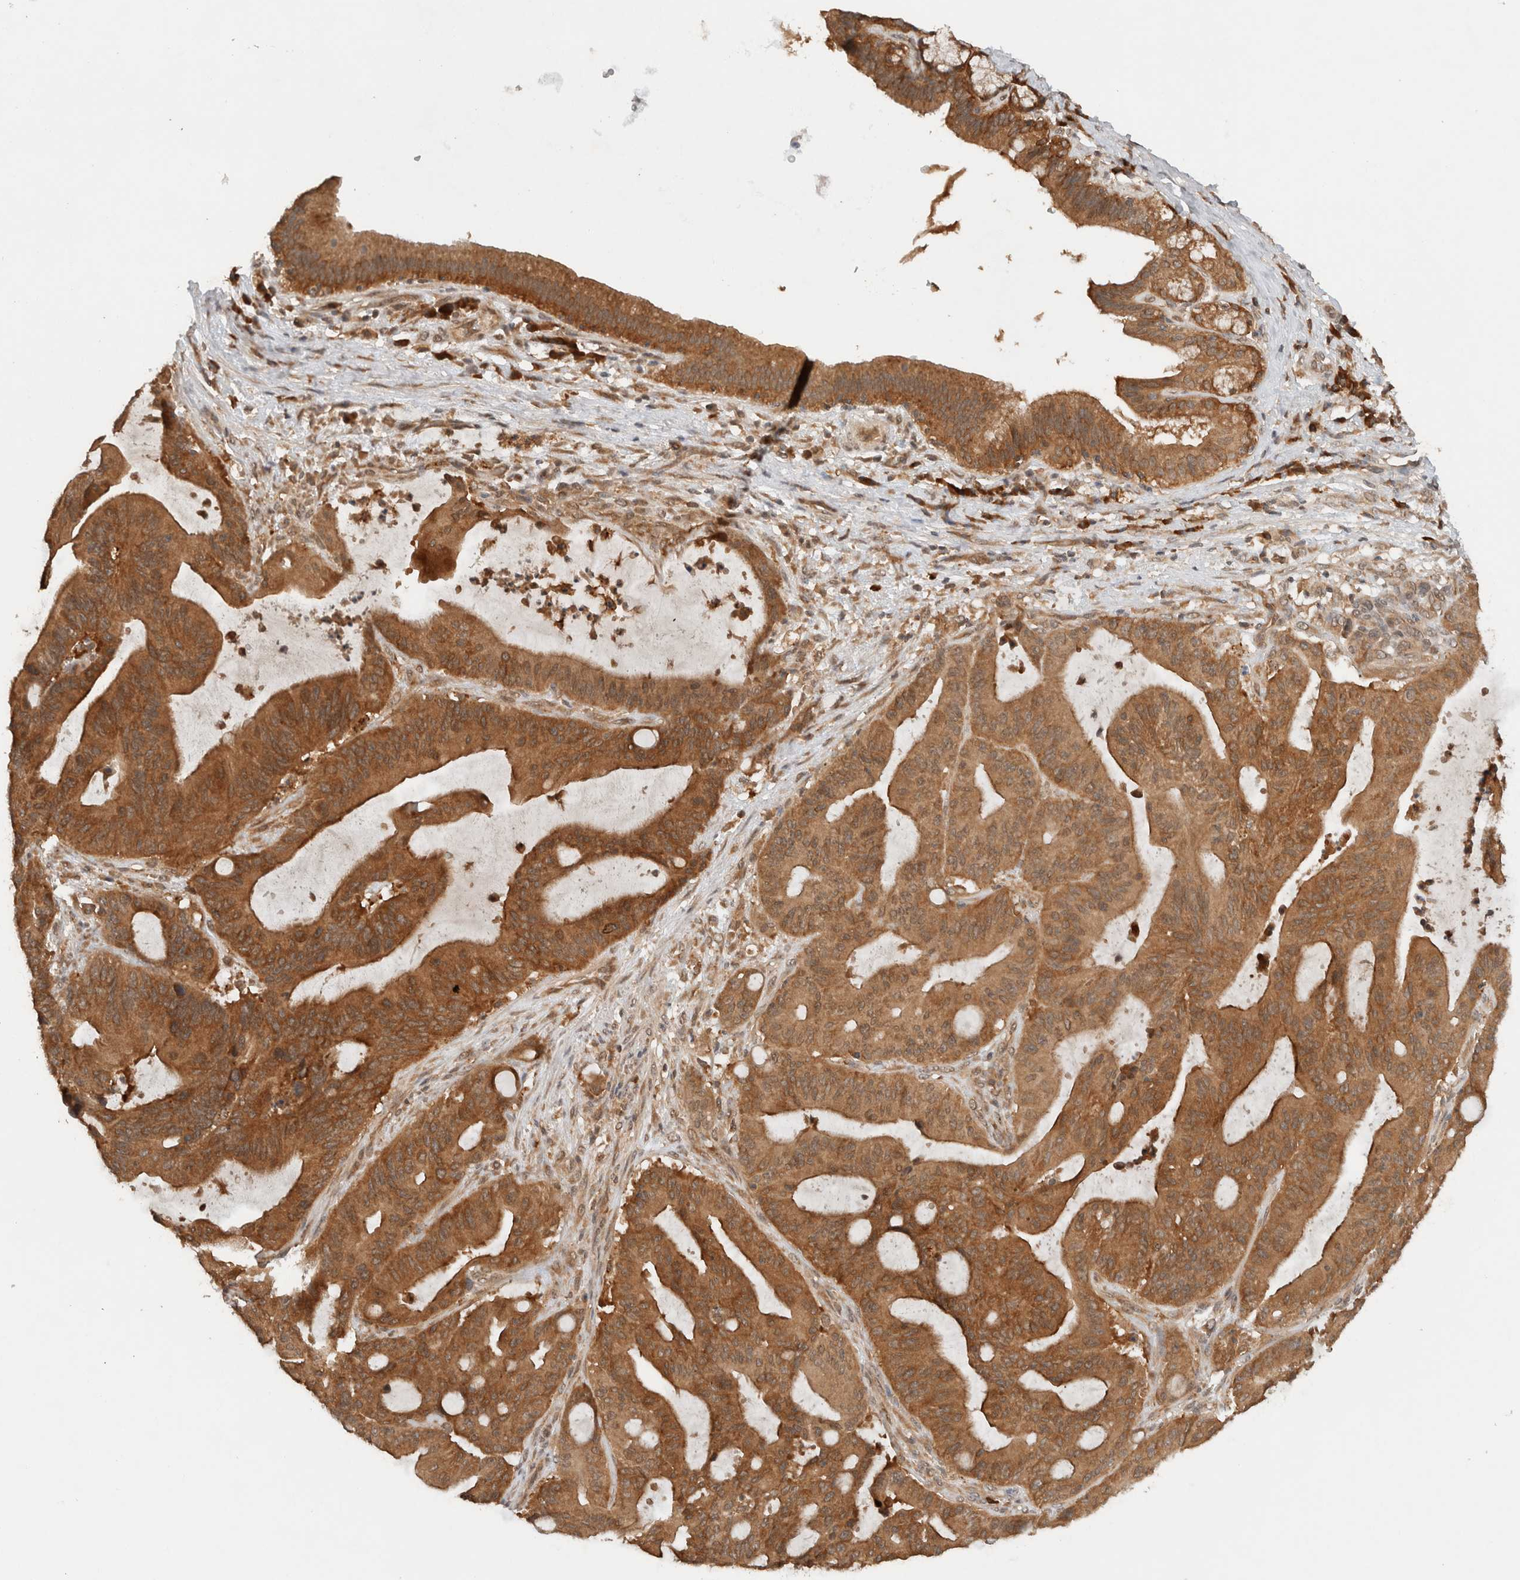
{"staining": {"intensity": "moderate", "quantity": ">75%", "location": "cytoplasmic/membranous"}, "tissue": "liver cancer", "cell_type": "Tumor cells", "image_type": "cancer", "snomed": [{"axis": "morphology", "description": "Normal tissue, NOS"}, {"axis": "morphology", "description": "Cholangiocarcinoma"}, {"axis": "topography", "description": "Liver"}, {"axis": "topography", "description": "Peripheral nerve tissue"}], "caption": "Liver cancer tissue displays moderate cytoplasmic/membranous expression in approximately >75% of tumor cells", "gene": "ARFGEF2", "patient": {"sex": "female", "age": 73}}